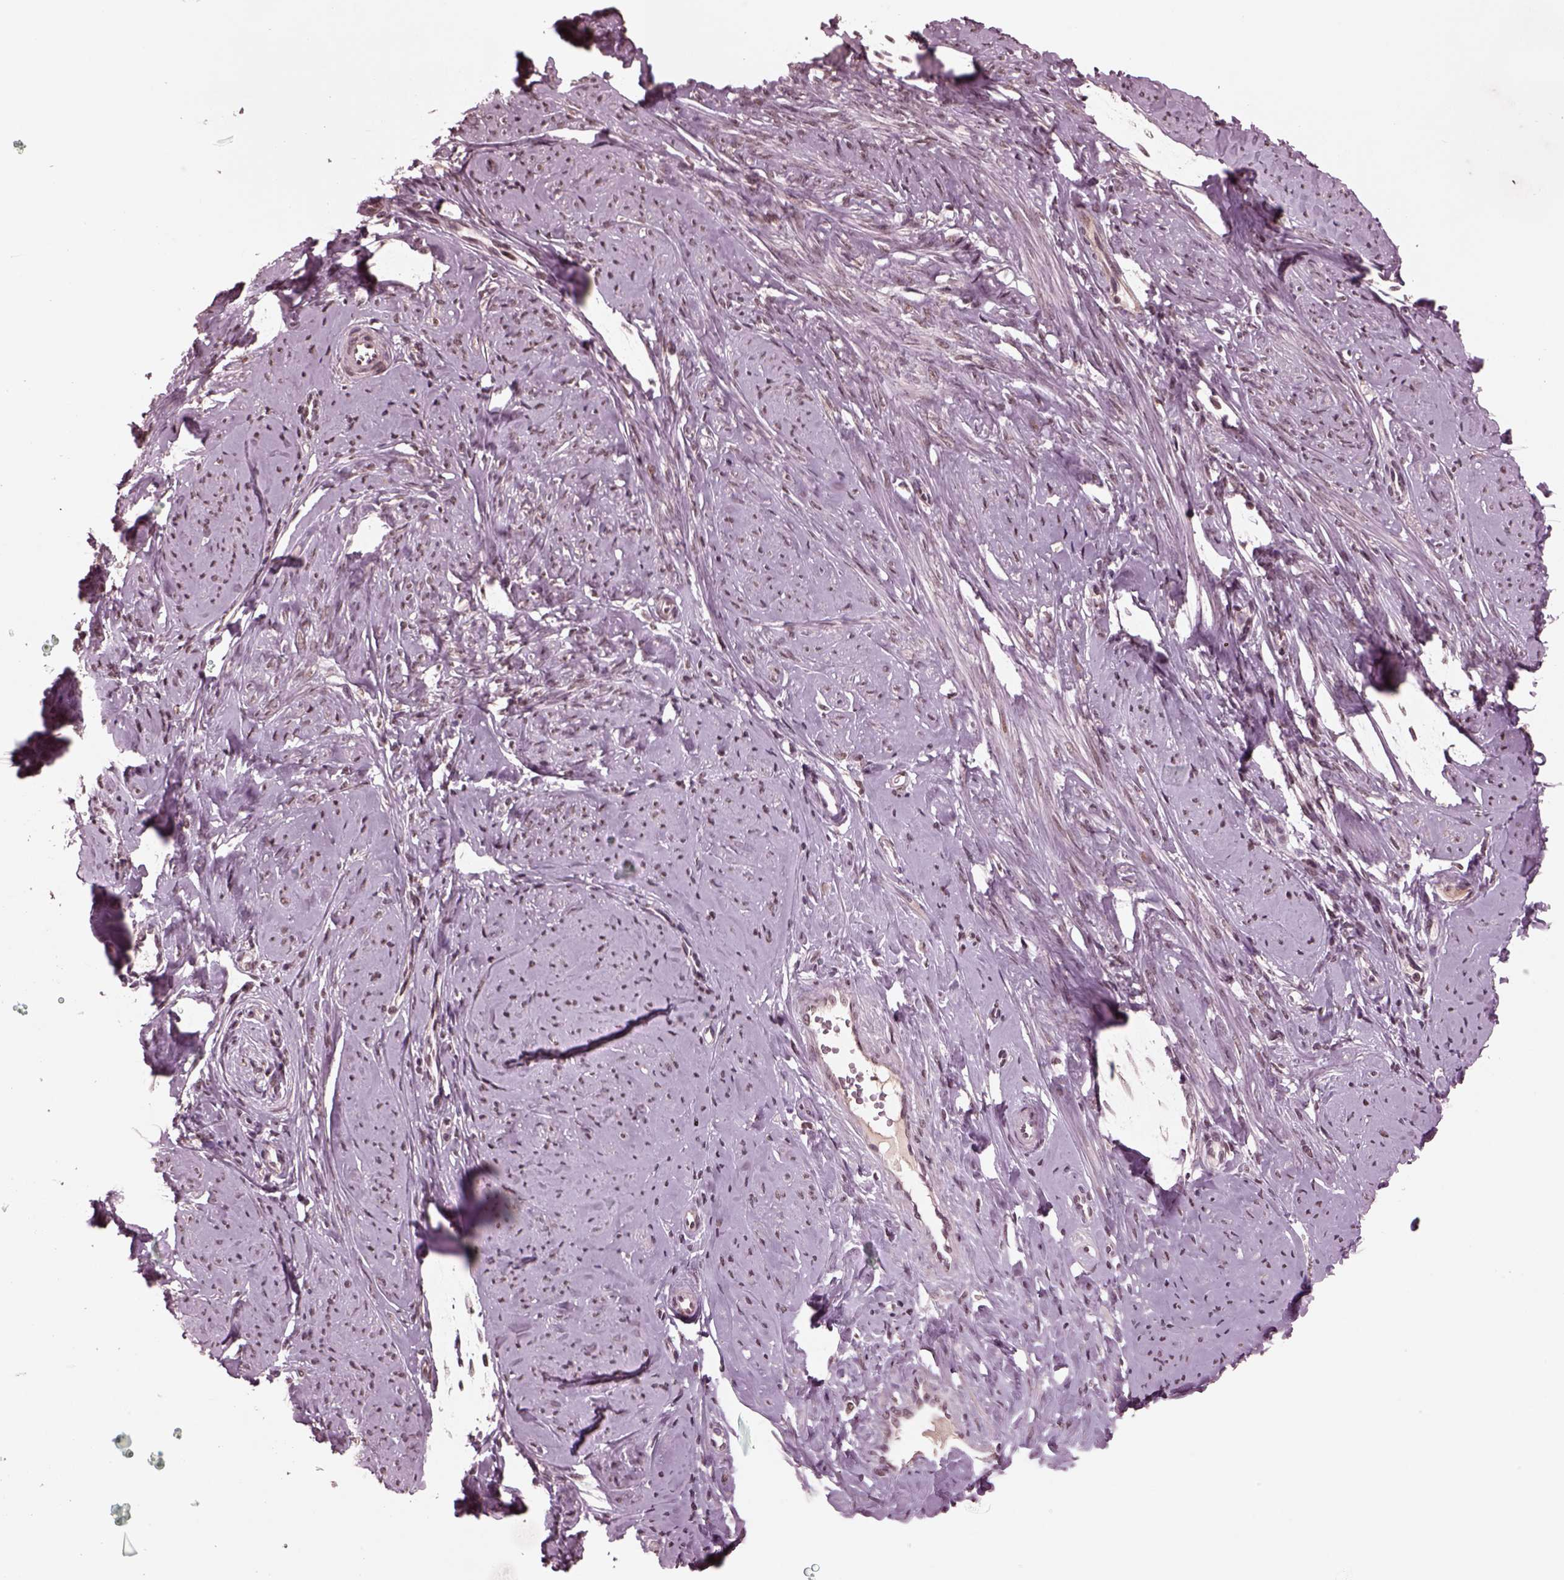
{"staining": {"intensity": "moderate", "quantity": "<25%", "location": "nuclear"}, "tissue": "smooth muscle", "cell_type": "Smooth muscle cells", "image_type": "normal", "snomed": [{"axis": "morphology", "description": "Normal tissue, NOS"}, {"axis": "topography", "description": "Smooth muscle"}], "caption": "A brown stain highlights moderate nuclear expression of a protein in smooth muscle cells of unremarkable human smooth muscle.", "gene": "NAP1L5", "patient": {"sex": "female", "age": 48}}